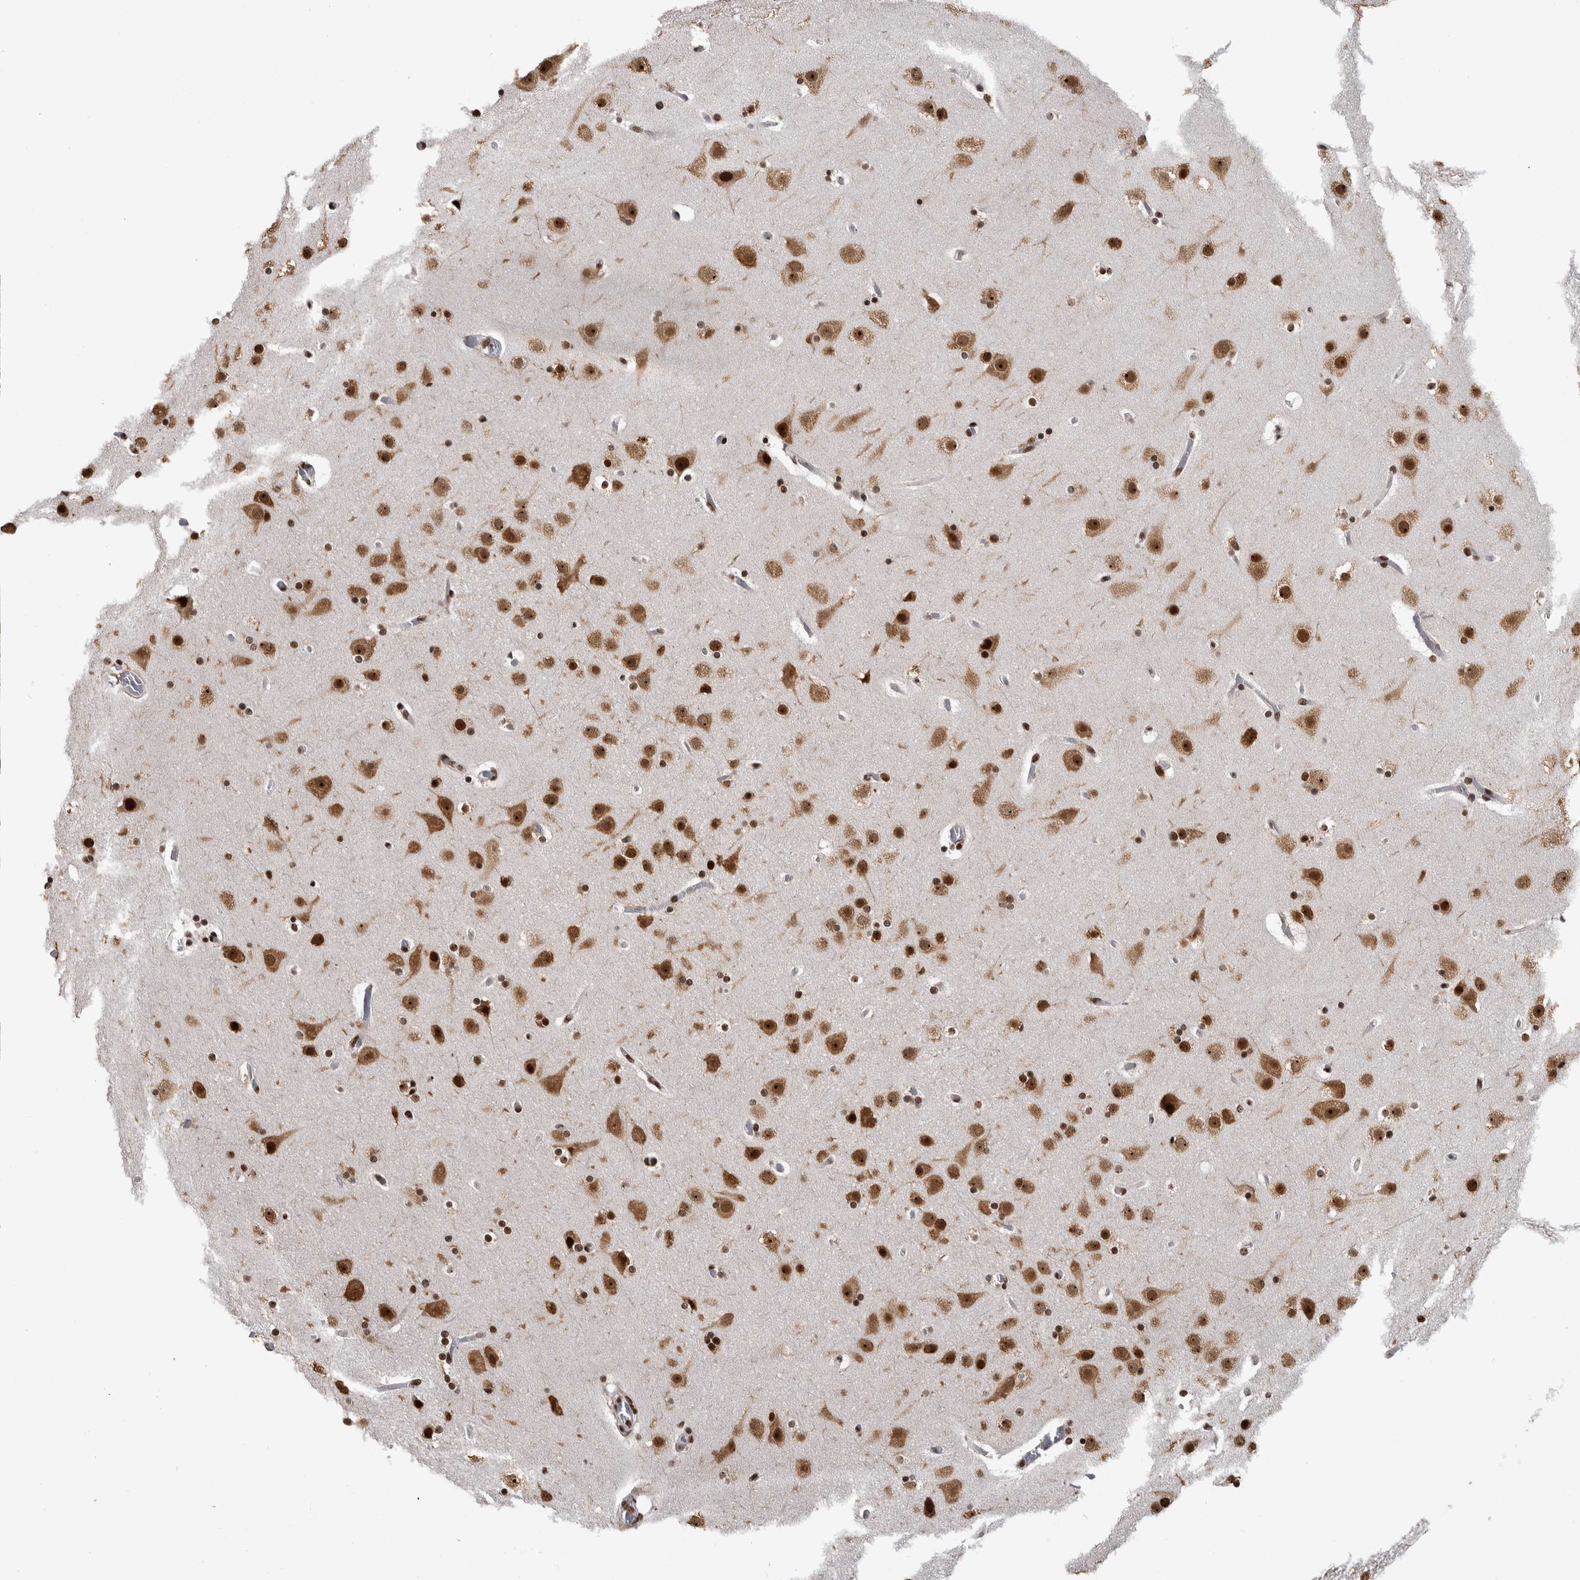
{"staining": {"intensity": "strong", "quantity": ">75%", "location": "nuclear"}, "tissue": "cerebral cortex", "cell_type": "Endothelial cells", "image_type": "normal", "snomed": [{"axis": "morphology", "description": "Normal tissue, NOS"}, {"axis": "topography", "description": "Cerebral cortex"}], "caption": "Endothelial cells show high levels of strong nuclear staining in about >75% of cells in unremarkable cerebral cortex. (Stains: DAB (3,3'-diaminobenzidine) in brown, nuclei in blue, Microscopy: brightfield microscopy at high magnification).", "gene": "ZSCAN2", "patient": {"sex": "male", "age": 57}}